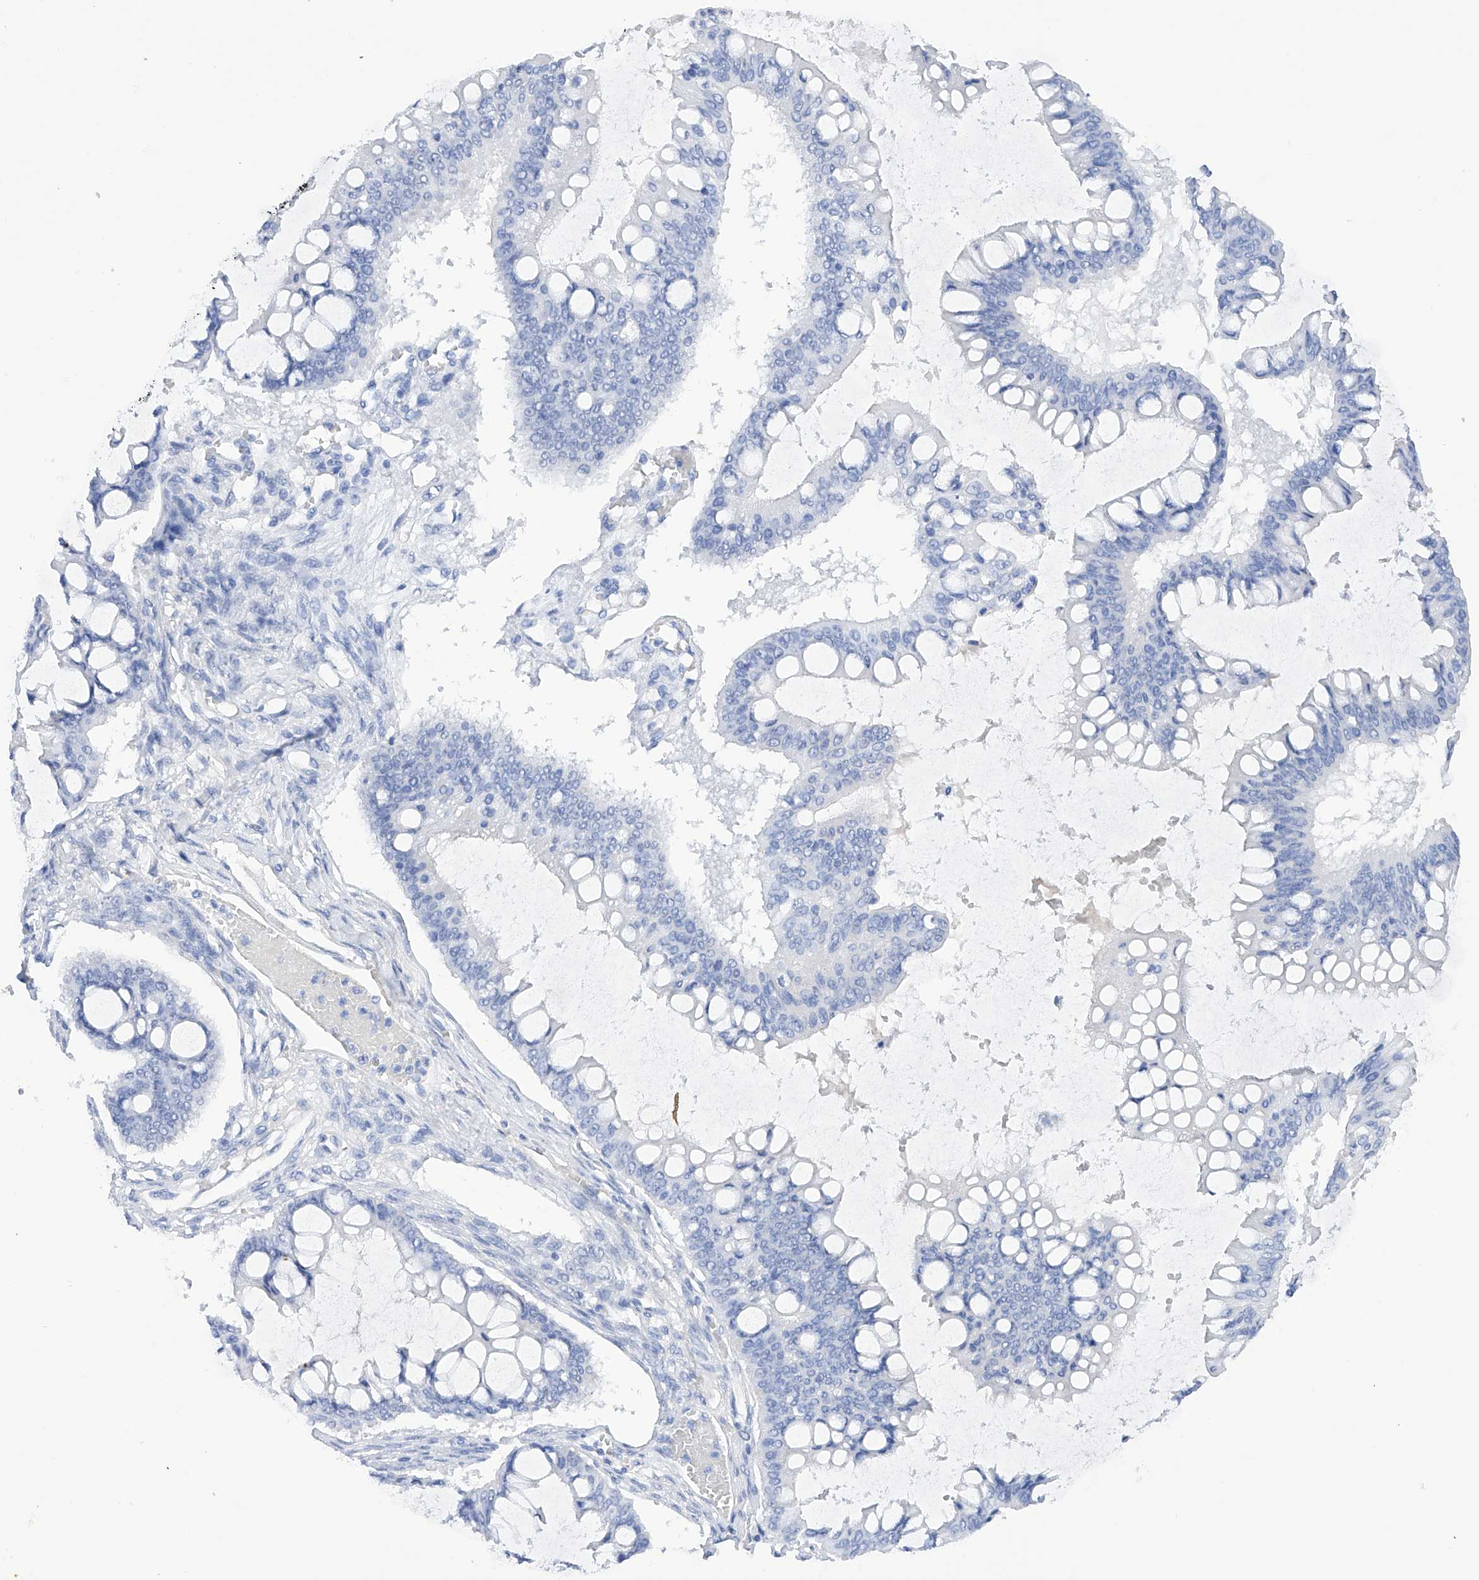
{"staining": {"intensity": "negative", "quantity": "none", "location": "none"}, "tissue": "ovarian cancer", "cell_type": "Tumor cells", "image_type": "cancer", "snomed": [{"axis": "morphology", "description": "Cystadenocarcinoma, mucinous, NOS"}, {"axis": "topography", "description": "Ovary"}], "caption": "This is an immunohistochemistry (IHC) photomicrograph of ovarian mucinous cystadenocarcinoma. There is no expression in tumor cells.", "gene": "FLG", "patient": {"sex": "female", "age": 73}}